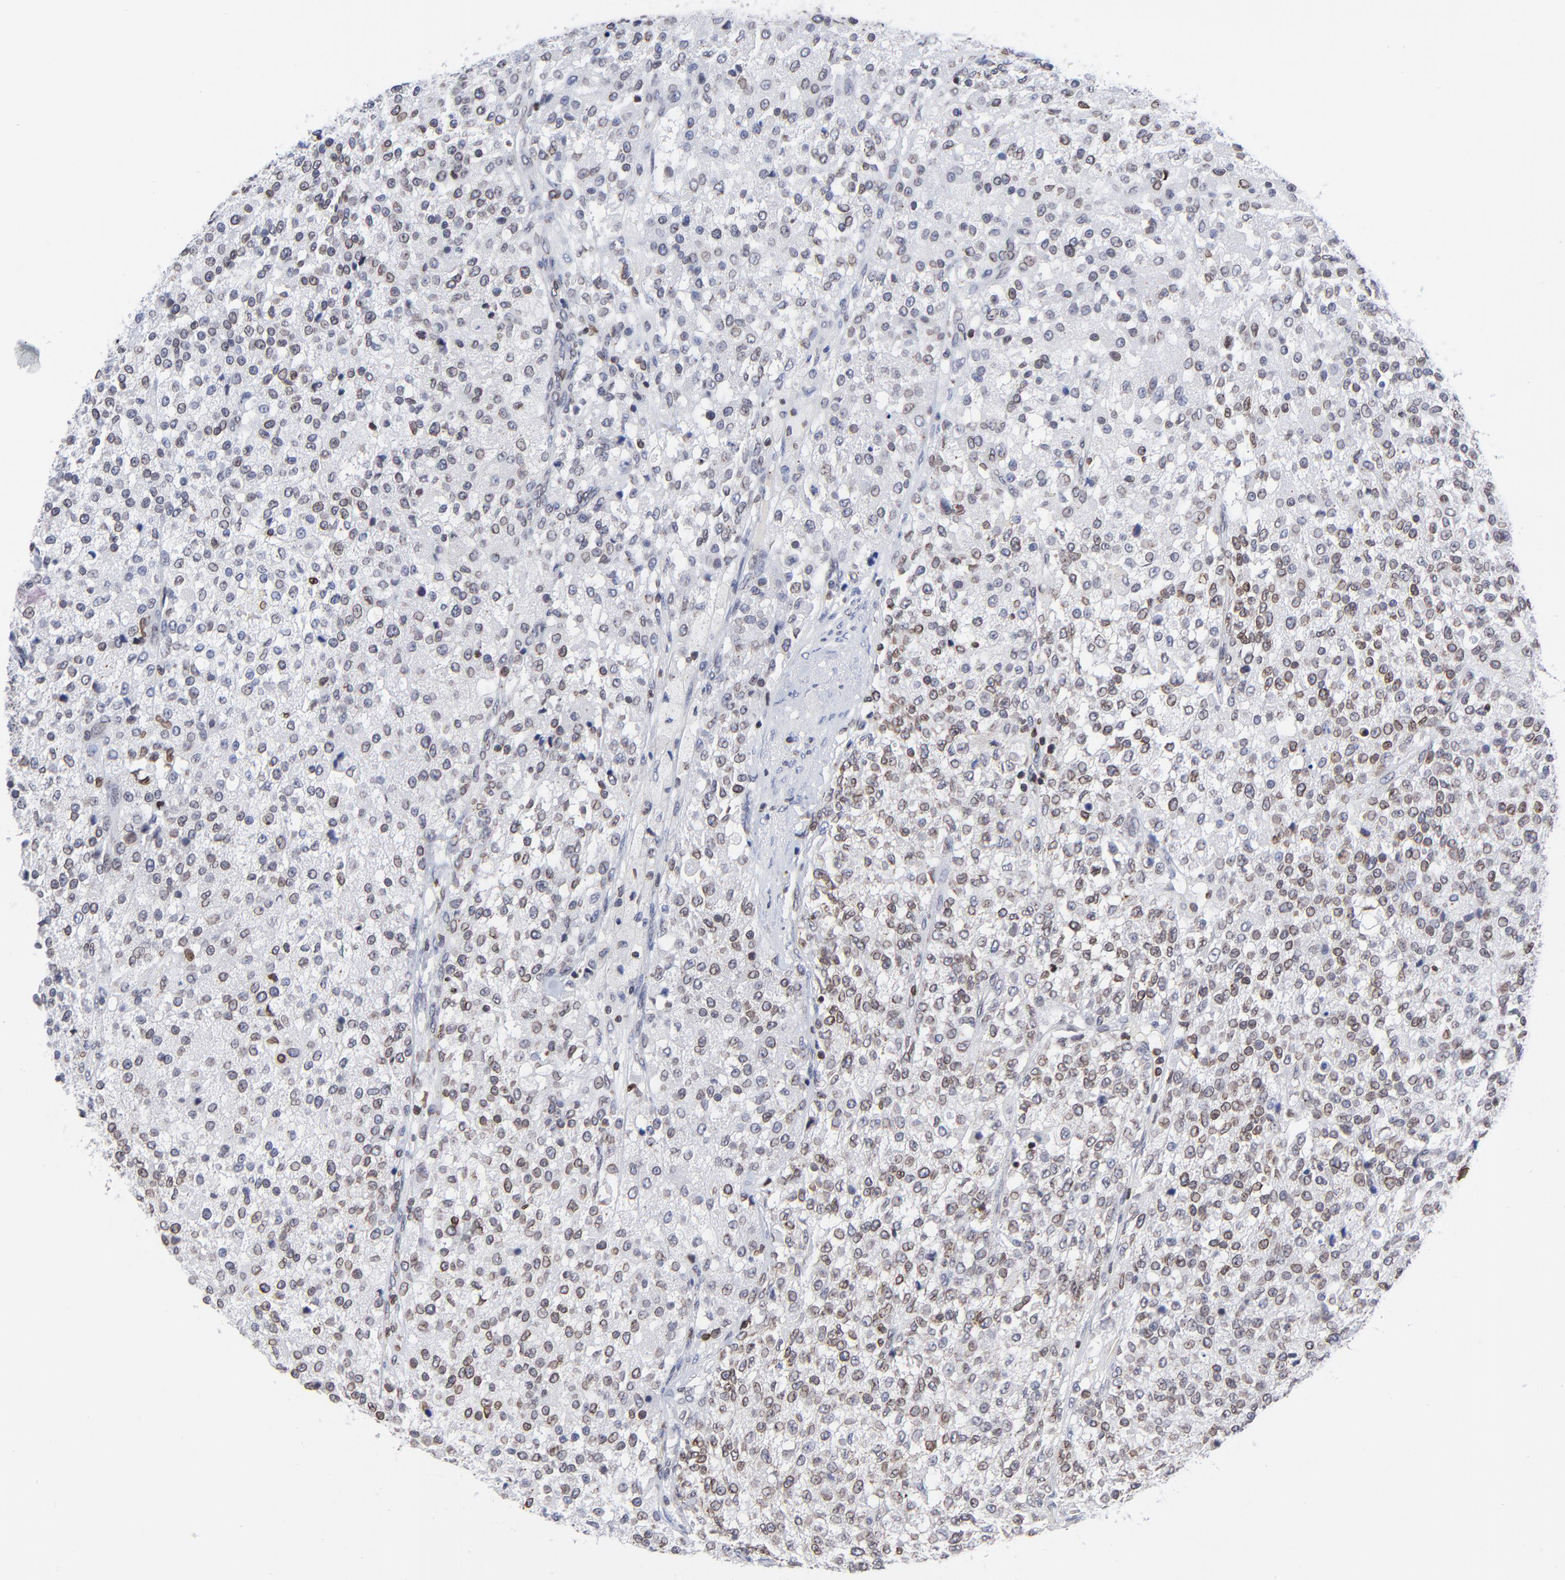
{"staining": {"intensity": "weak", "quantity": "25%-75%", "location": "cytoplasmic/membranous,nuclear"}, "tissue": "testis cancer", "cell_type": "Tumor cells", "image_type": "cancer", "snomed": [{"axis": "morphology", "description": "Seminoma, NOS"}, {"axis": "topography", "description": "Testis"}], "caption": "DAB immunohistochemical staining of human testis cancer shows weak cytoplasmic/membranous and nuclear protein expression in approximately 25%-75% of tumor cells.", "gene": "THAP7", "patient": {"sex": "male", "age": 59}}